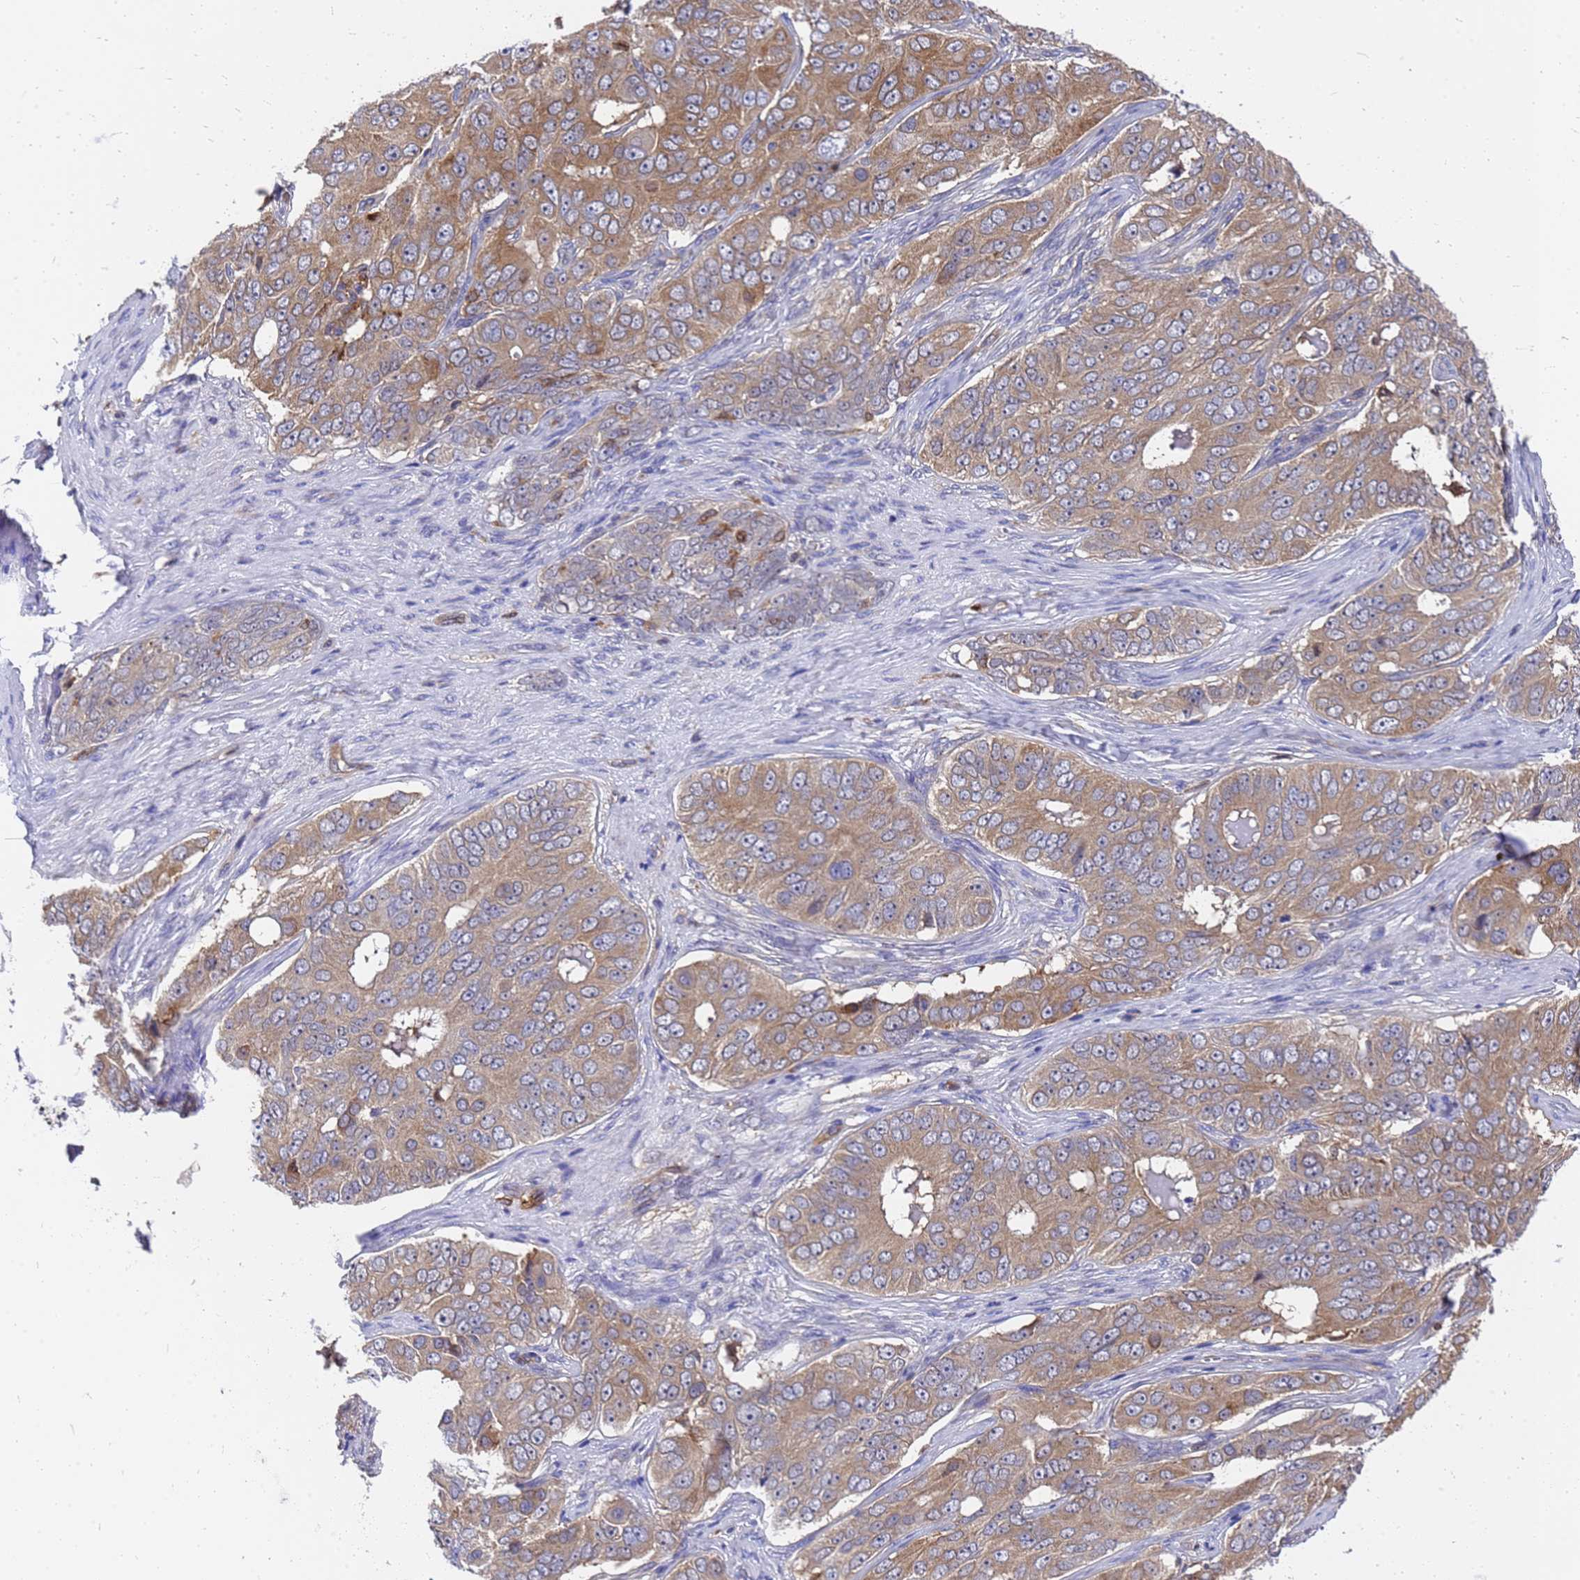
{"staining": {"intensity": "moderate", "quantity": "25%-75%", "location": "cytoplasmic/membranous"}, "tissue": "ovarian cancer", "cell_type": "Tumor cells", "image_type": "cancer", "snomed": [{"axis": "morphology", "description": "Carcinoma, endometroid"}, {"axis": "topography", "description": "Ovary"}], "caption": "A micrograph showing moderate cytoplasmic/membranous expression in about 25%-75% of tumor cells in ovarian endometroid carcinoma, as visualized by brown immunohistochemical staining.", "gene": "SLC35E2B", "patient": {"sex": "female", "age": 51}}